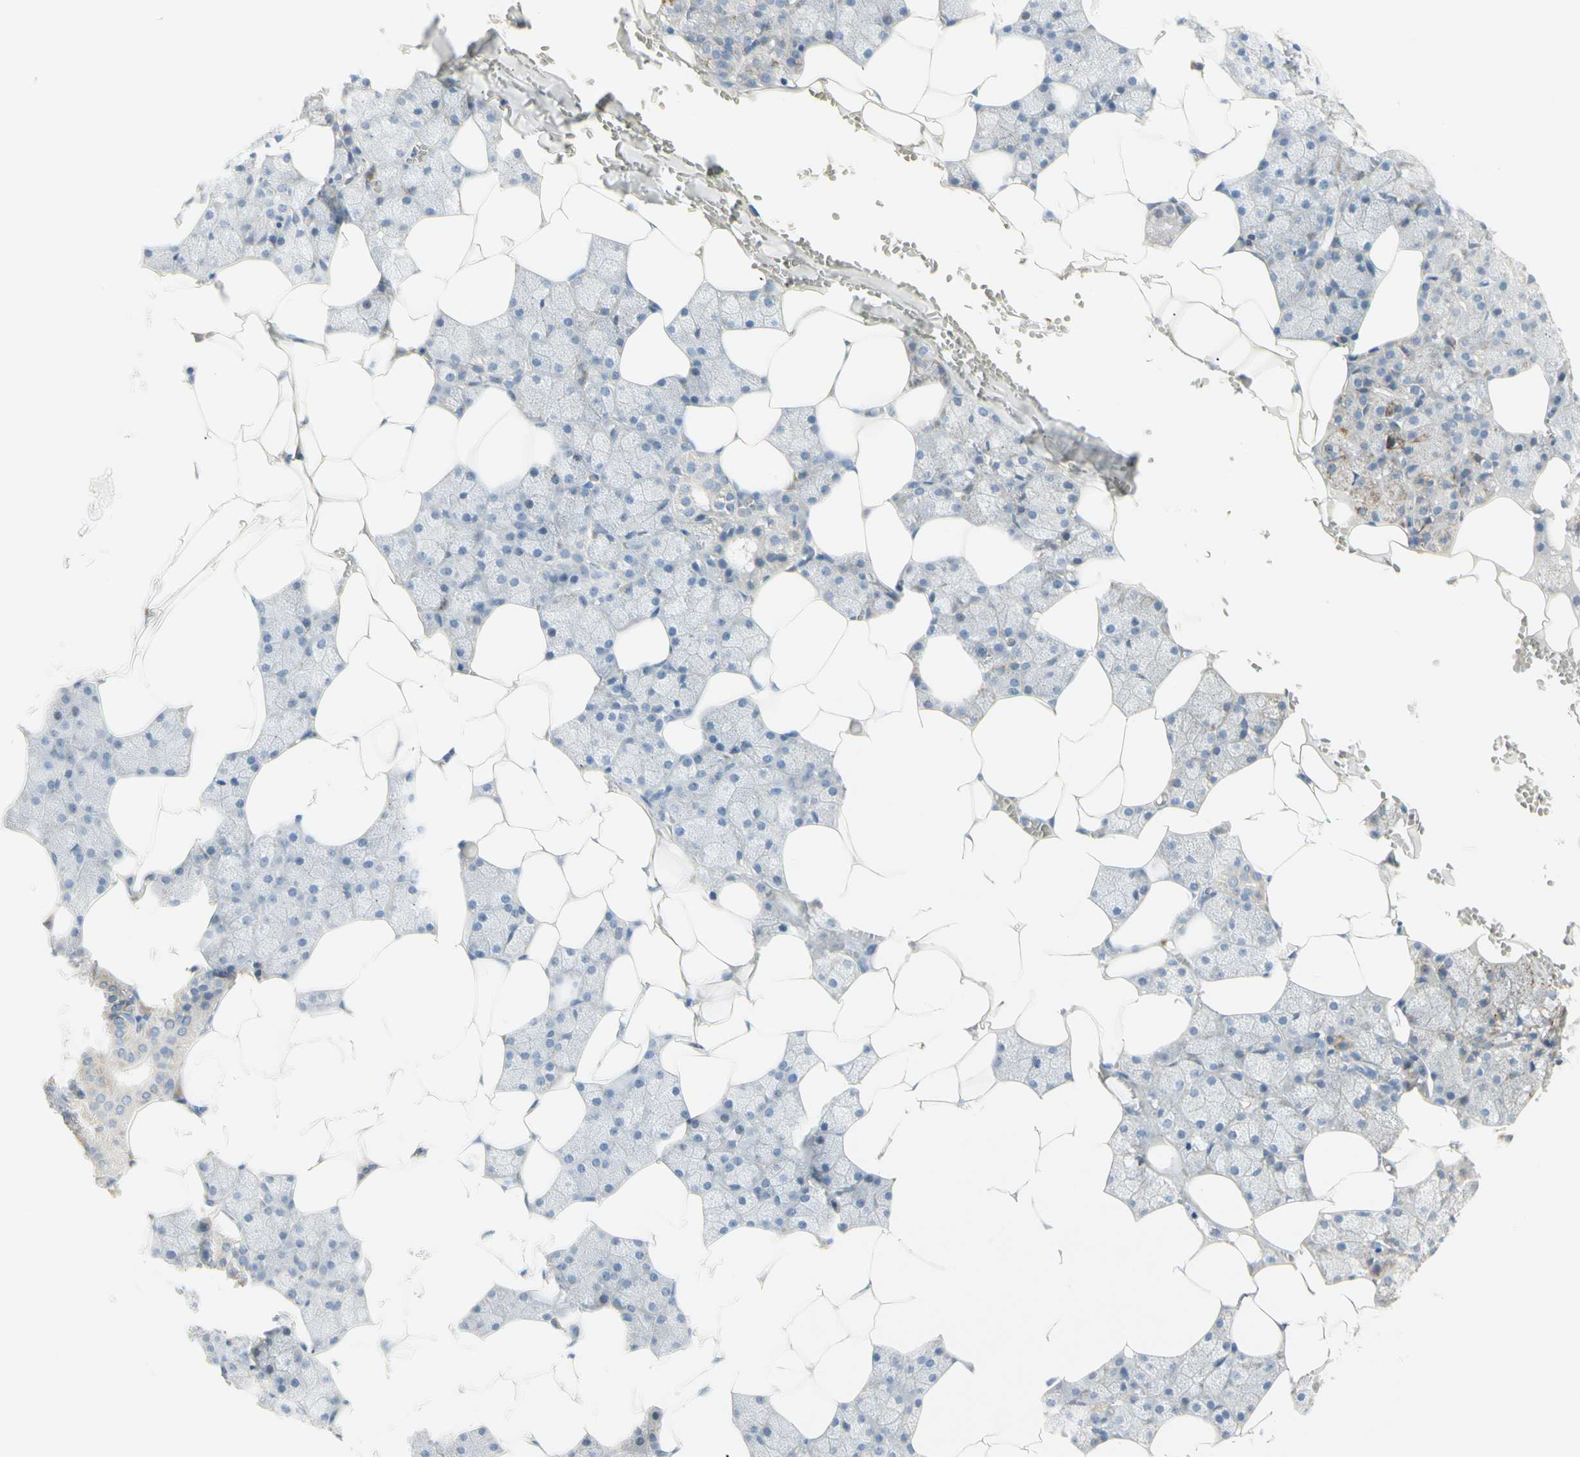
{"staining": {"intensity": "negative", "quantity": "none", "location": "none"}, "tissue": "salivary gland", "cell_type": "Glandular cells", "image_type": "normal", "snomed": [{"axis": "morphology", "description": "Normal tissue, NOS"}, {"axis": "topography", "description": "Salivary gland"}], "caption": "Glandular cells show no significant expression in benign salivary gland.", "gene": "ALDH18A1", "patient": {"sex": "male", "age": 62}}